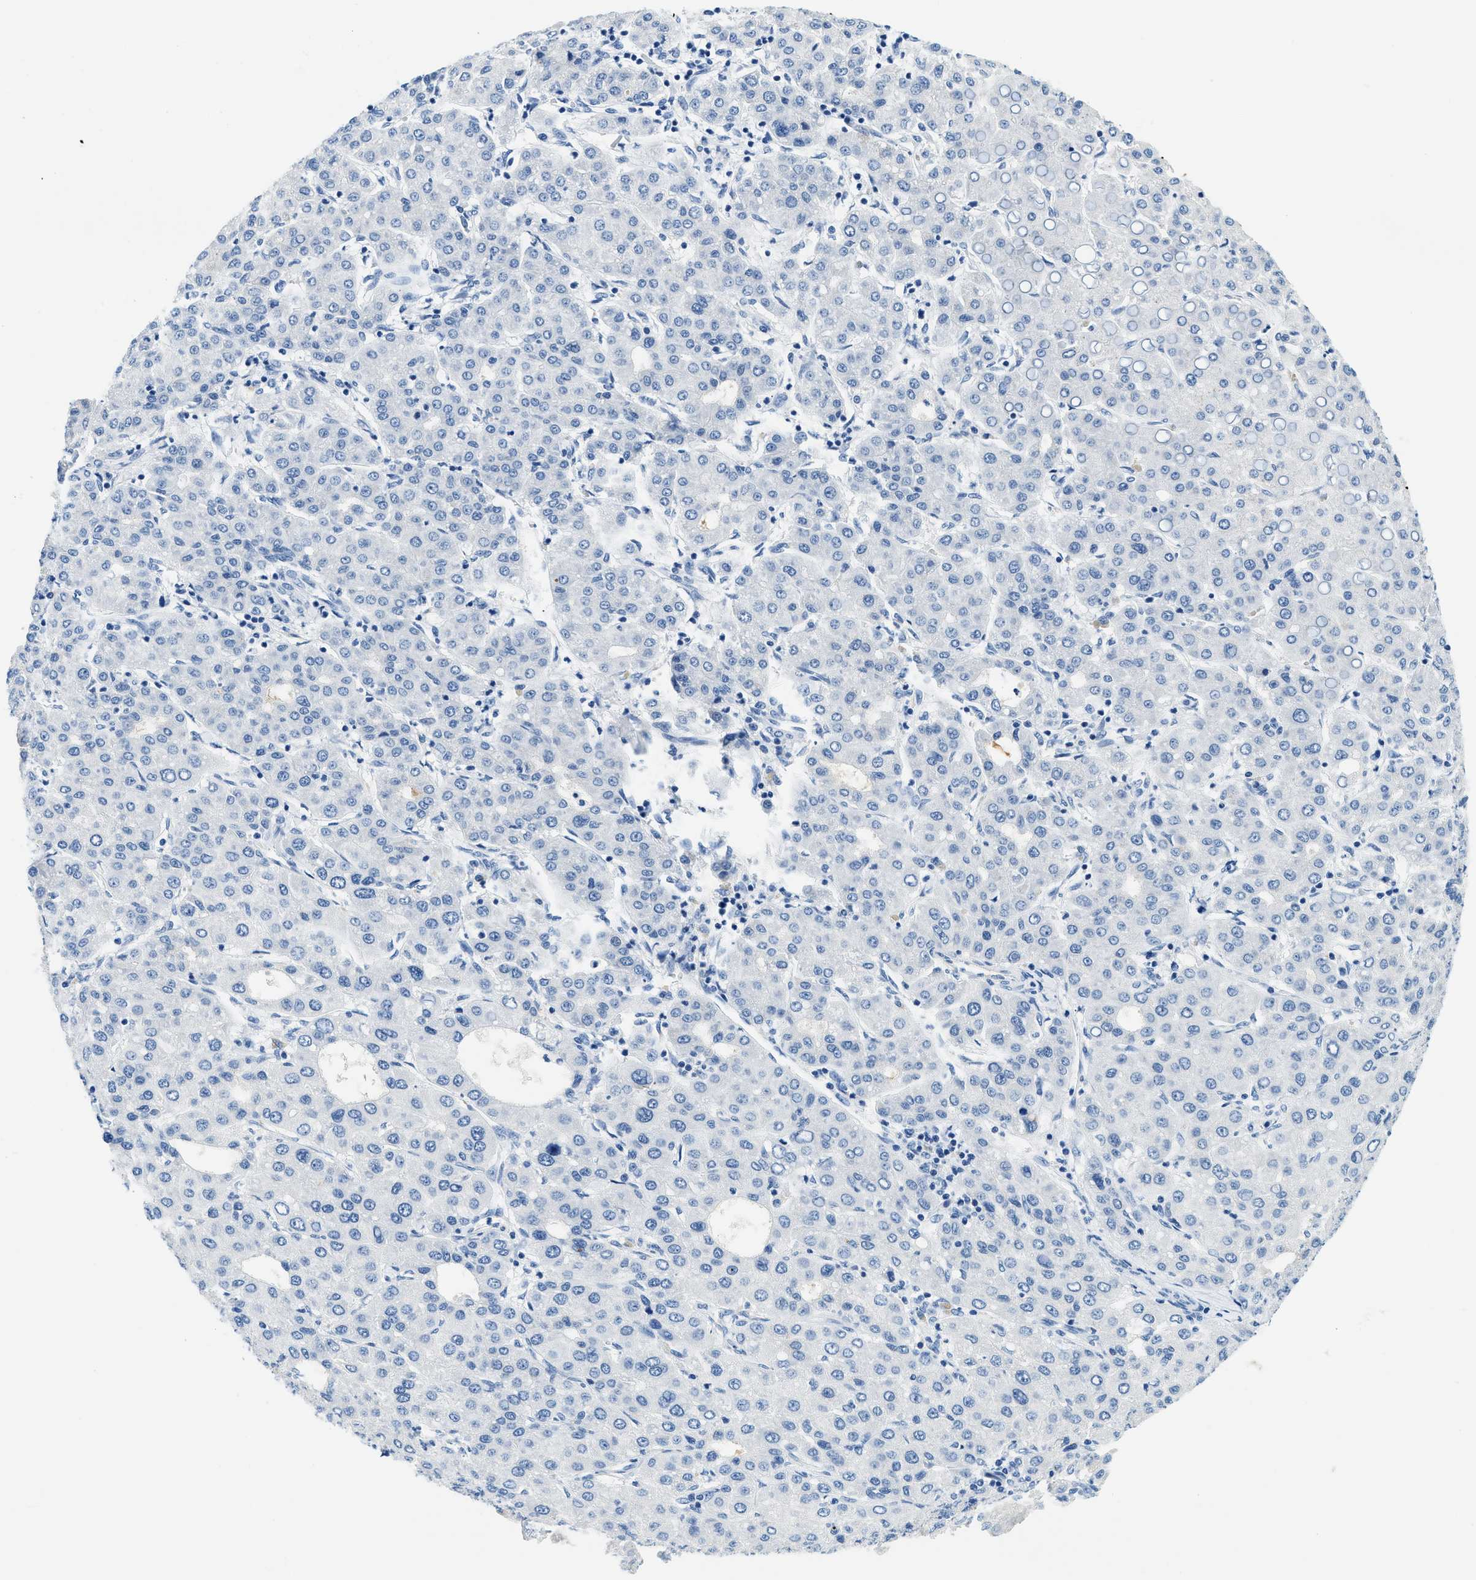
{"staining": {"intensity": "negative", "quantity": "none", "location": "none"}, "tissue": "liver cancer", "cell_type": "Tumor cells", "image_type": "cancer", "snomed": [{"axis": "morphology", "description": "Carcinoma, Hepatocellular, NOS"}, {"axis": "topography", "description": "Liver"}], "caption": "High magnification brightfield microscopy of liver cancer (hepatocellular carcinoma) stained with DAB (3,3'-diaminobenzidine) (brown) and counterstained with hematoxylin (blue): tumor cells show no significant expression.", "gene": "STXBP2", "patient": {"sex": "male", "age": 65}}